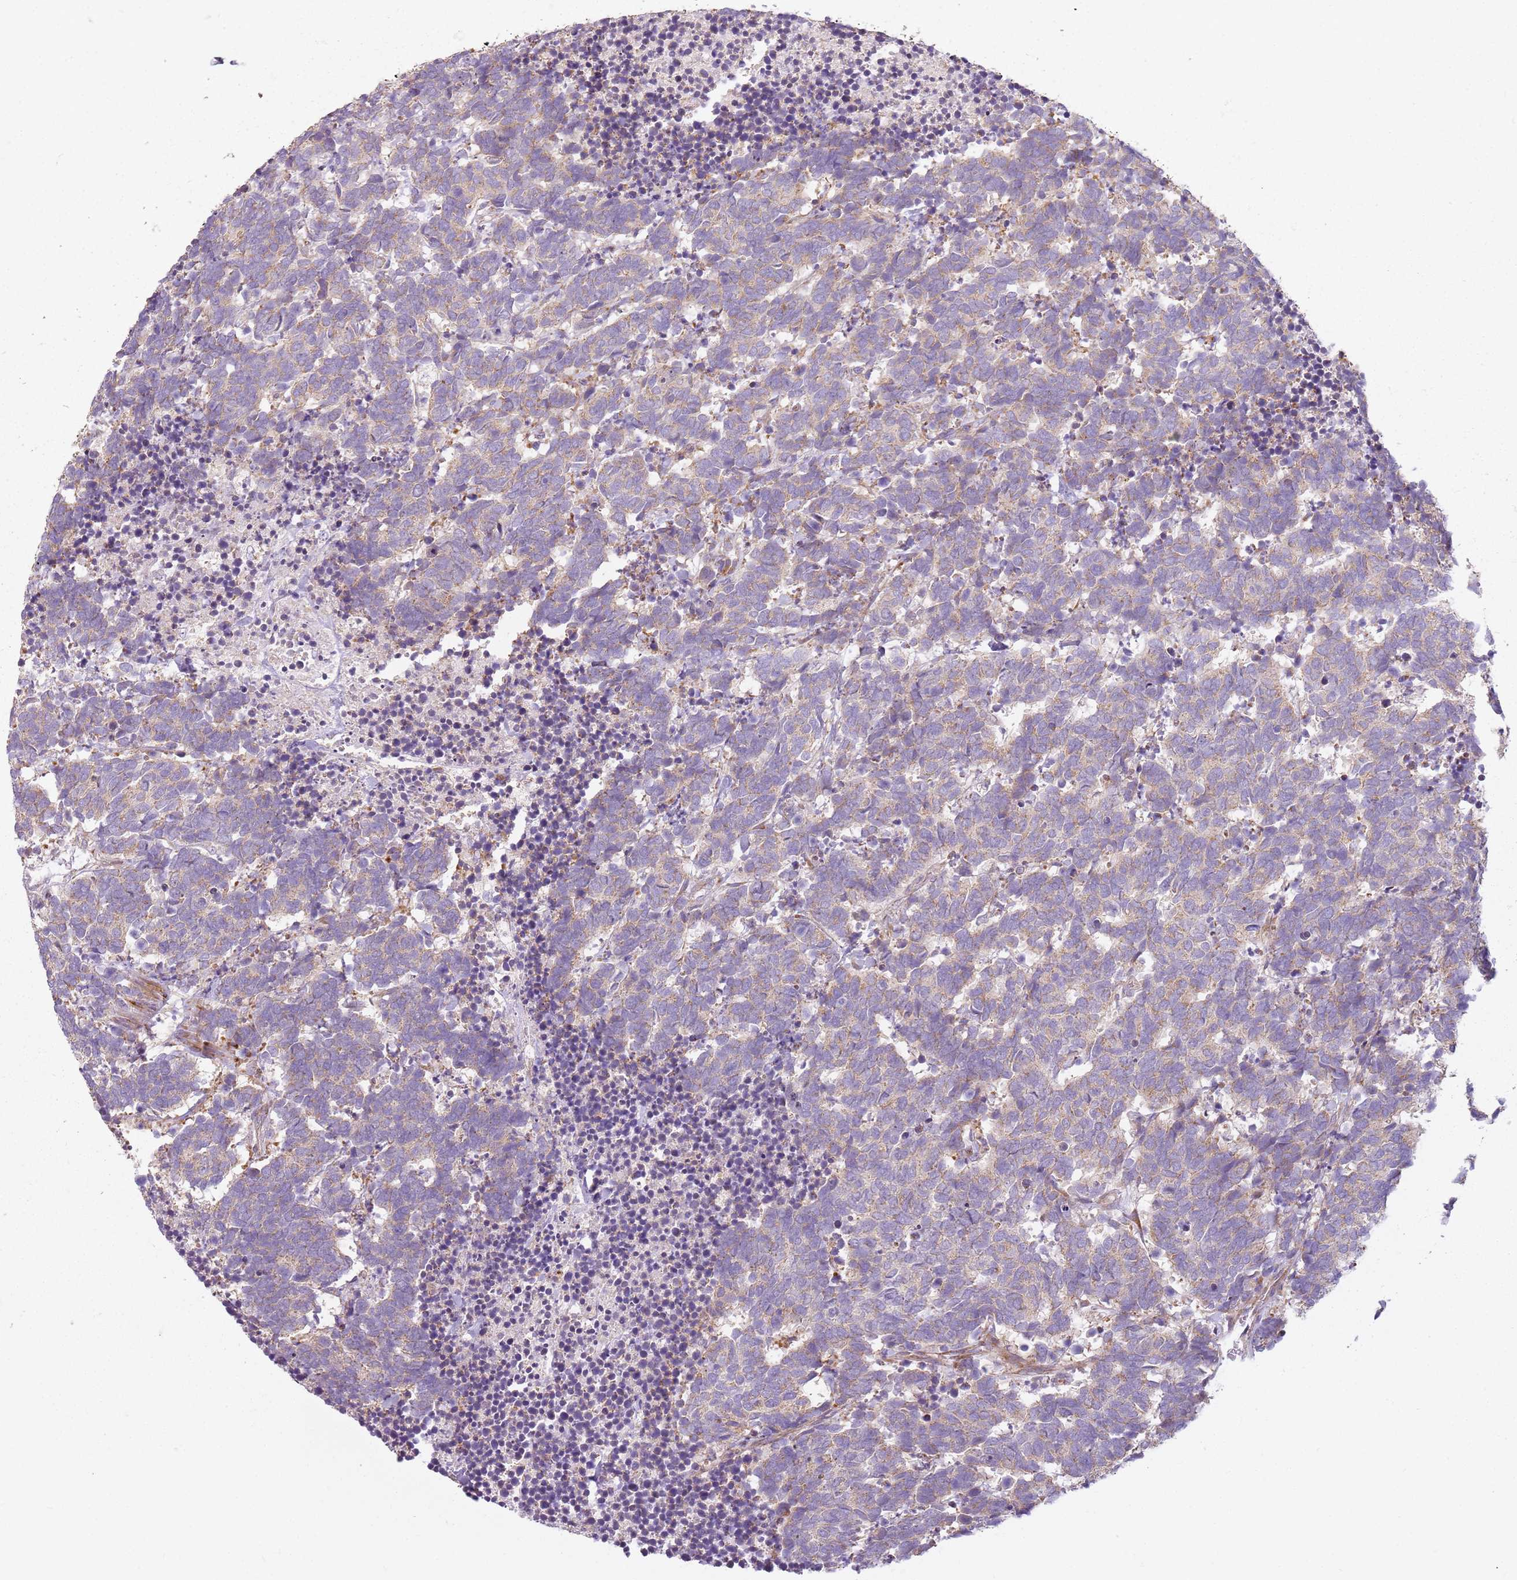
{"staining": {"intensity": "weak", "quantity": ">75%", "location": "cytoplasmic/membranous"}, "tissue": "carcinoid", "cell_type": "Tumor cells", "image_type": "cancer", "snomed": [{"axis": "morphology", "description": "Carcinoma, NOS"}, {"axis": "morphology", "description": "Carcinoid, malignant, NOS"}, {"axis": "topography", "description": "Prostate"}], "caption": "This micrograph reveals carcinoid stained with immunohistochemistry (IHC) to label a protein in brown. The cytoplasmic/membranous of tumor cells show weak positivity for the protein. Nuclei are counter-stained blue.", "gene": "TMEM200C", "patient": {"sex": "male", "age": 57}}